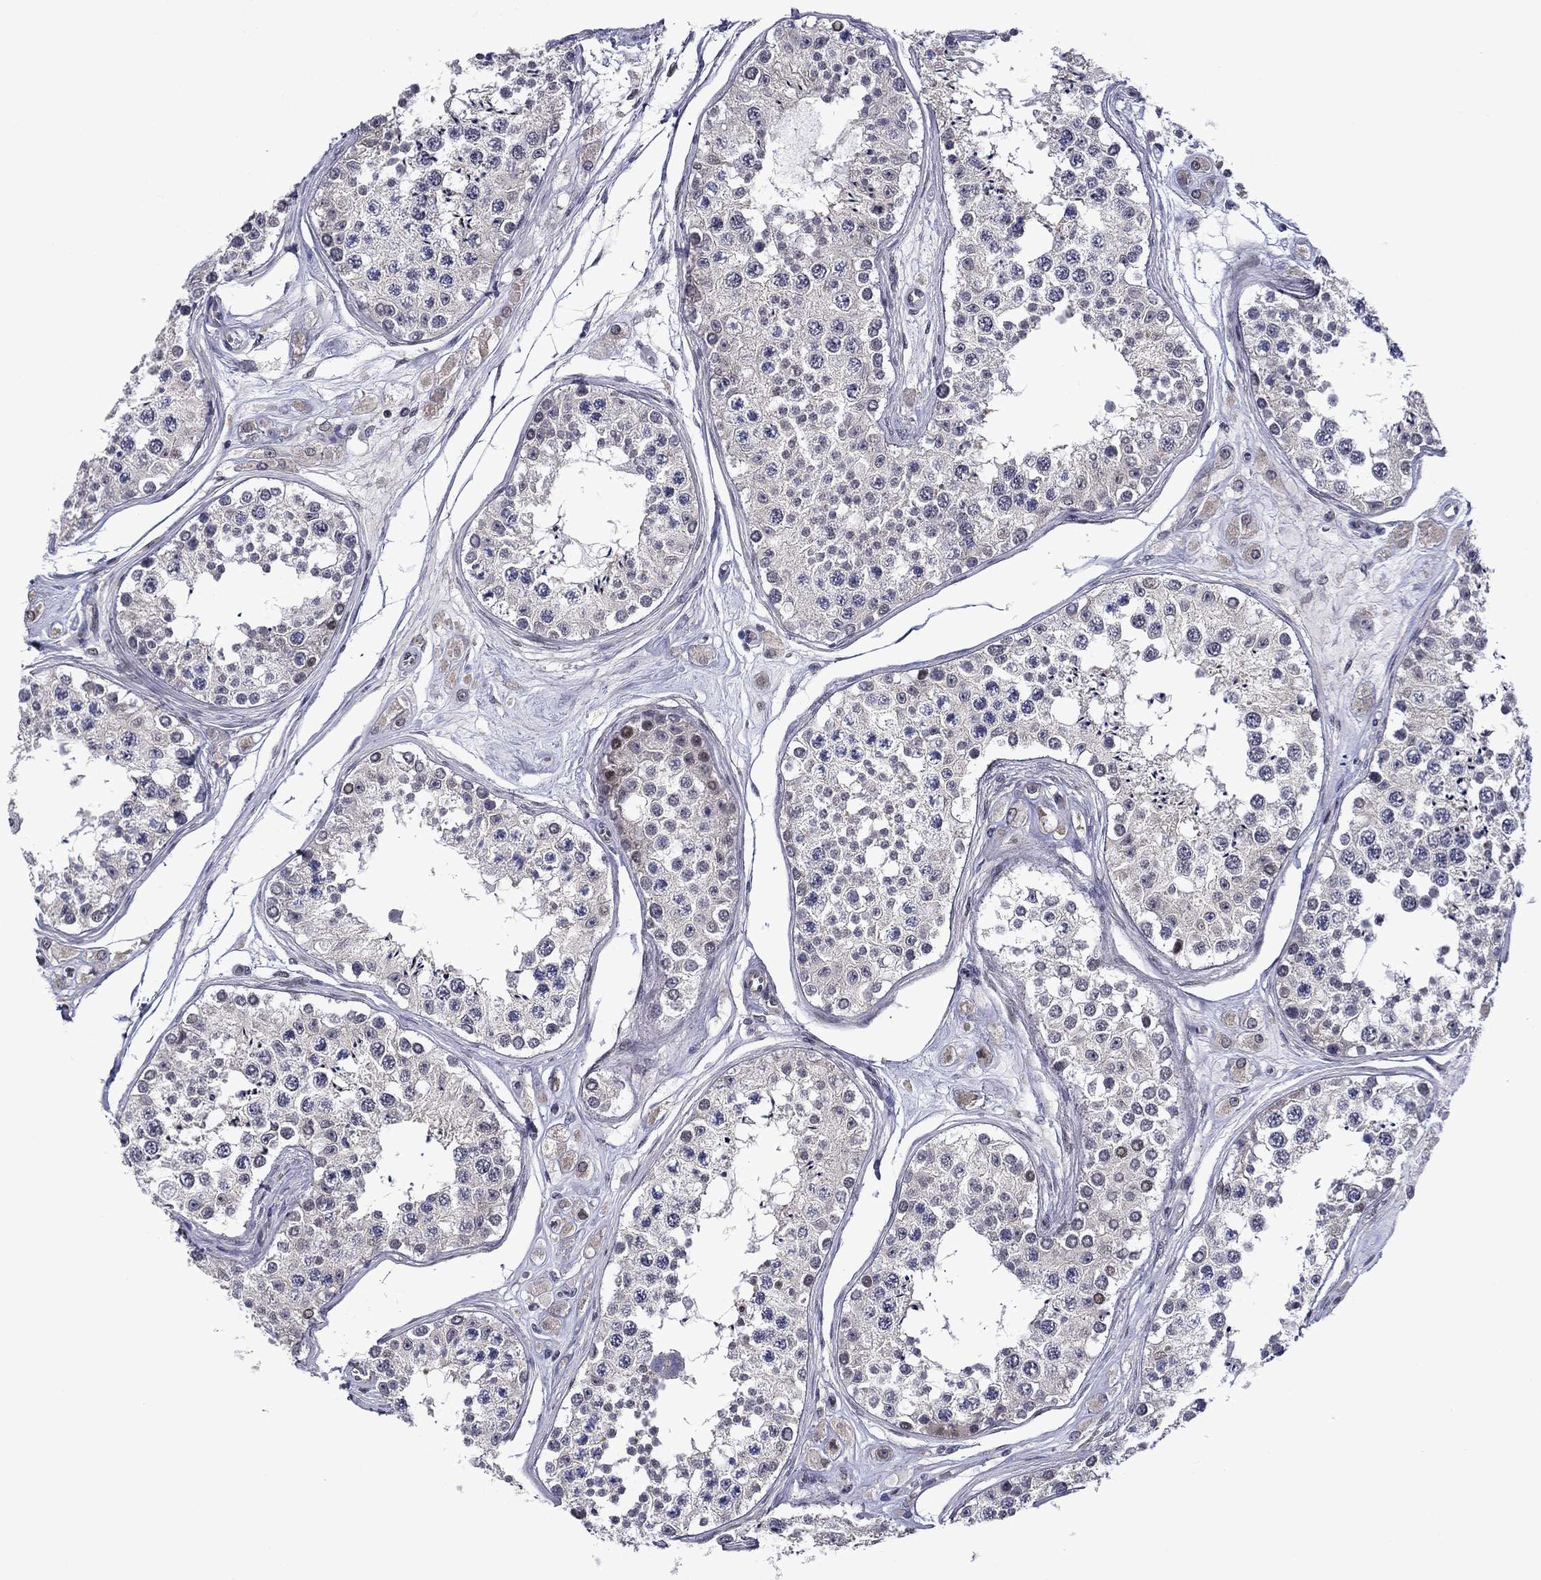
{"staining": {"intensity": "weak", "quantity": "25%-75%", "location": "cytoplasmic/membranous"}, "tissue": "testis", "cell_type": "Cells in seminiferous ducts", "image_type": "normal", "snomed": [{"axis": "morphology", "description": "Normal tissue, NOS"}, {"axis": "topography", "description": "Testis"}], "caption": "Immunohistochemical staining of unremarkable human testis displays weak cytoplasmic/membranous protein staining in approximately 25%-75% of cells in seminiferous ducts.", "gene": "B3GAT1", "patient": {"sex": "male", "age": 25}}